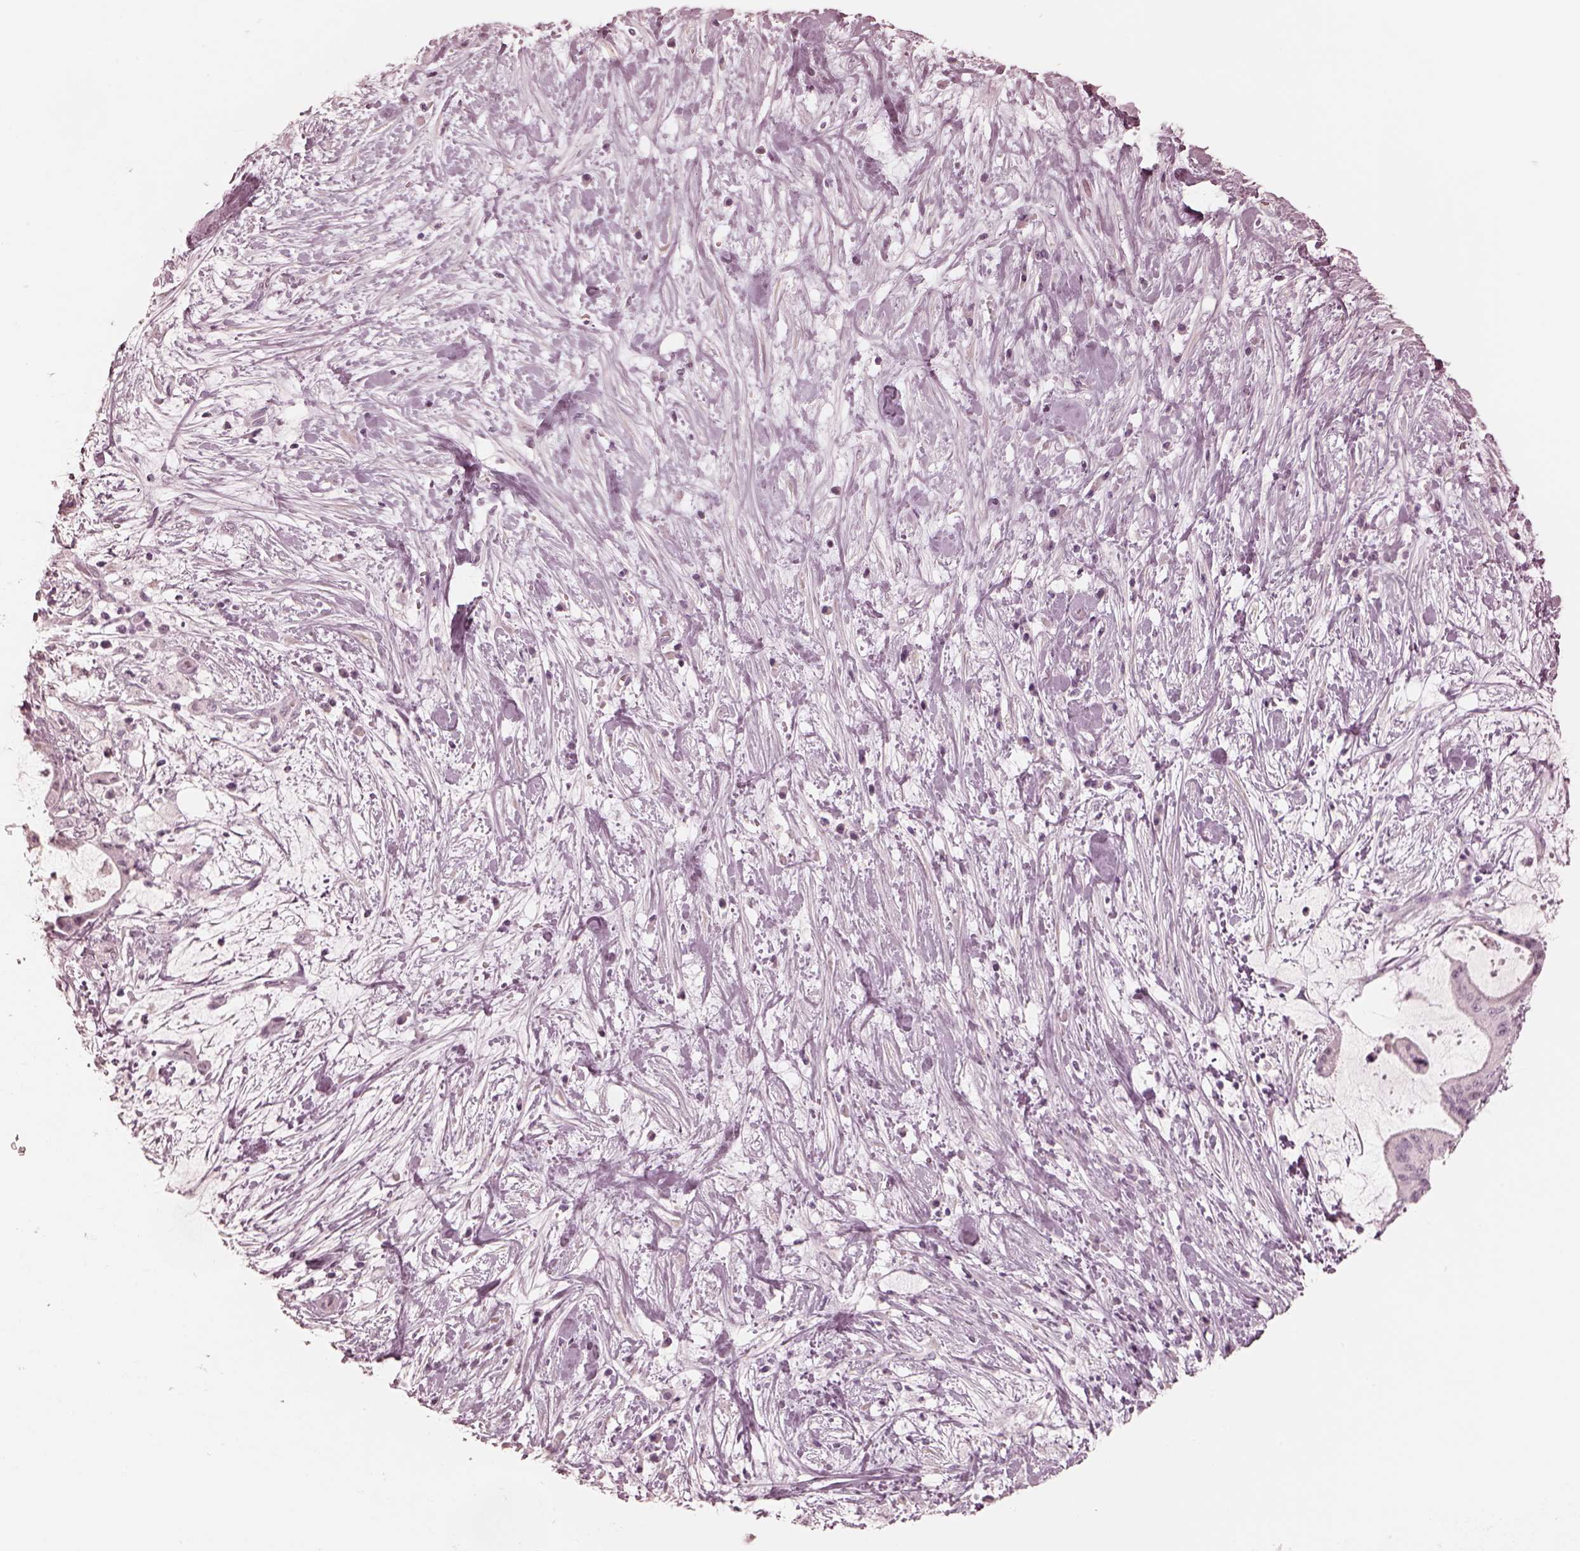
{"staining": {"intensity": "negative", "quantity": "none", "location": "none"}, "tissue": "liver cancer", "cell_type": "Tumor cells", "image_type": "cancer", "snomed": [{"axis": "morphology", "description": "Cholangiocarcinoma"}, {"axis": "topography", "description": "Liver"}], "caption": "Tumor cells are negative for protein expression in human liver cholangiocarcinoma.", "gene": "CALR3", "patient": {"sex": "female", "age": 73}}